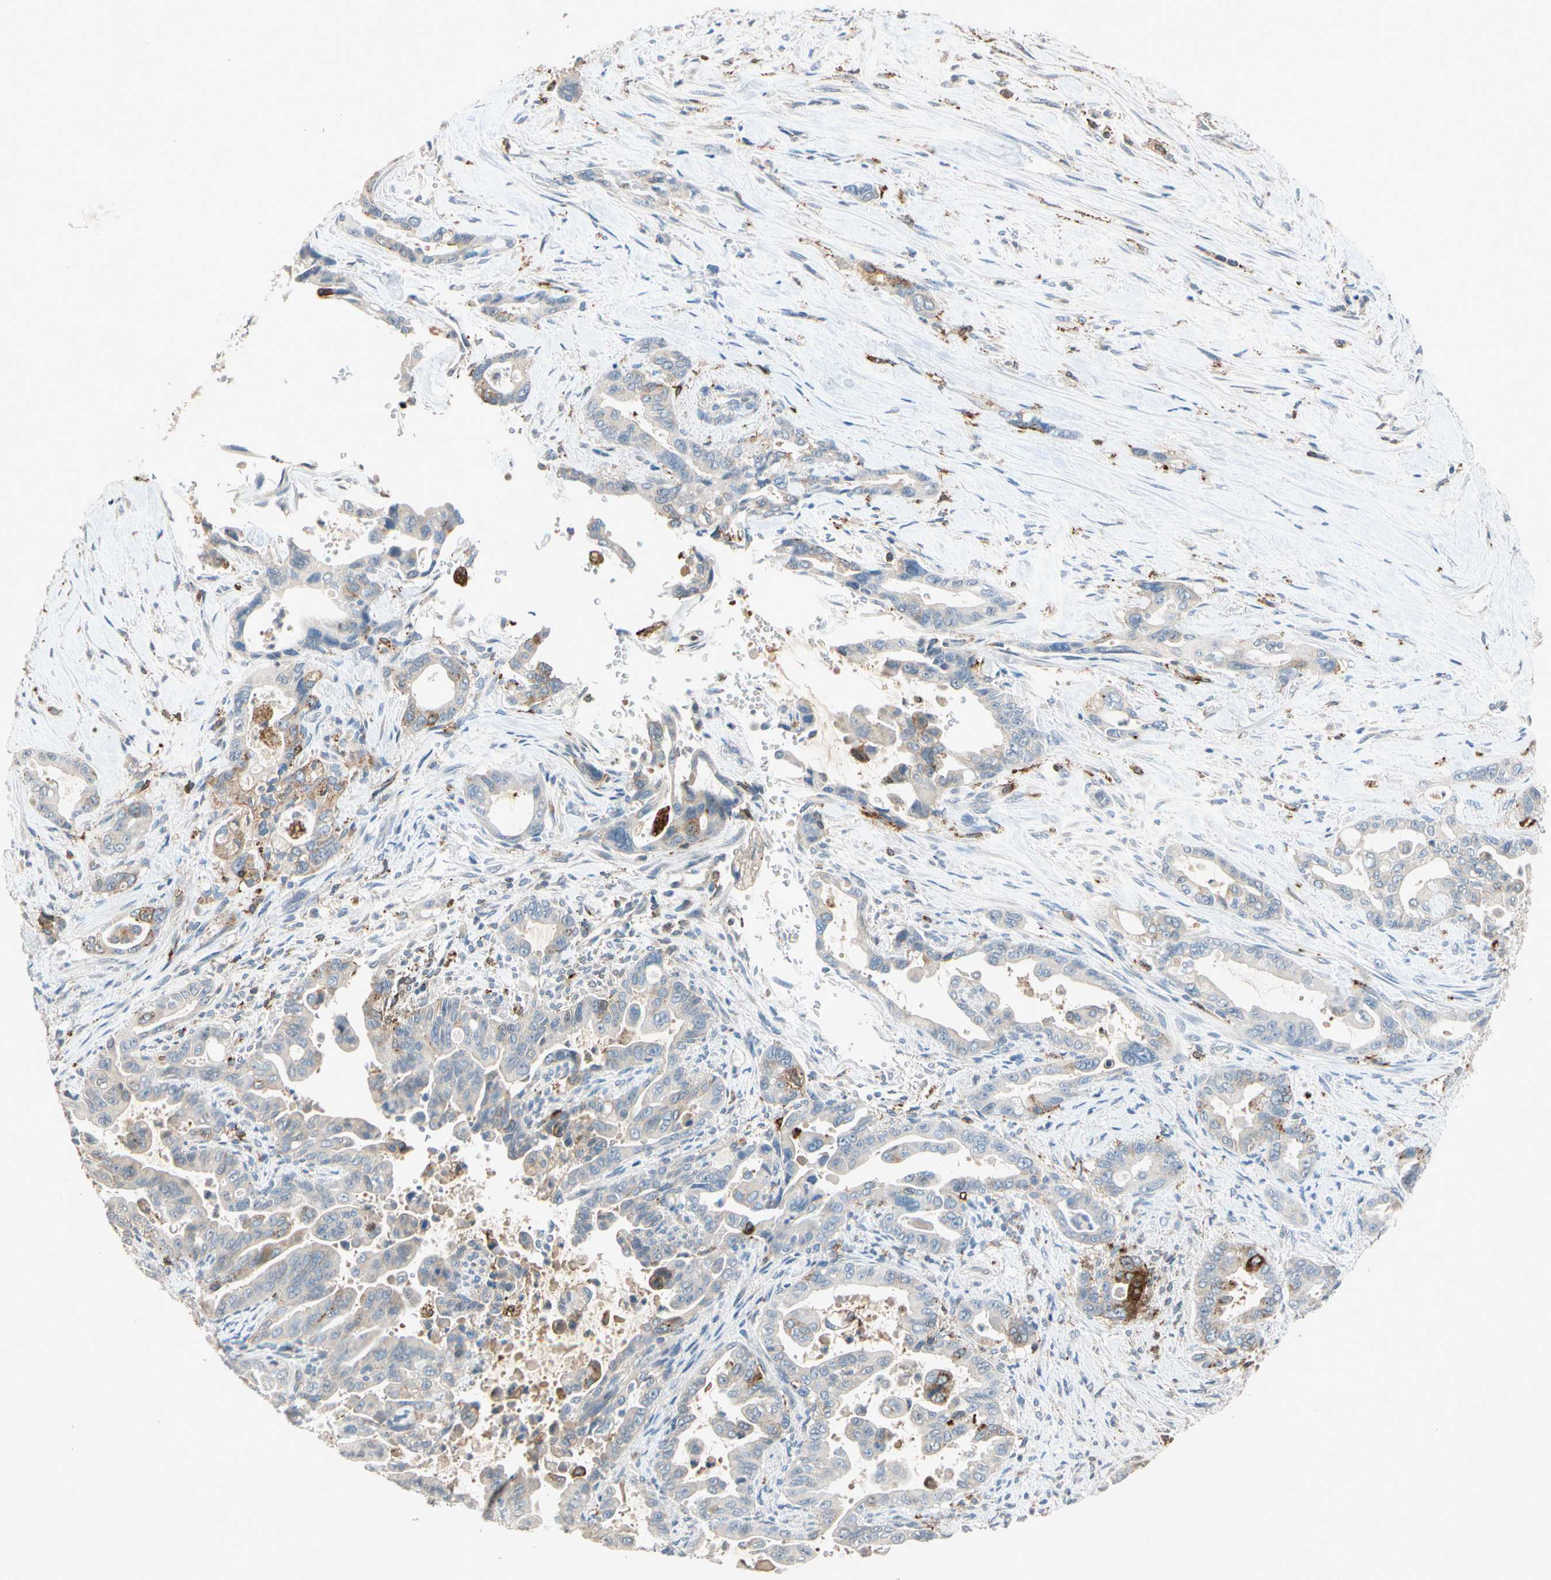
{"staining": {"intensity": "weak", "quantity": "25%-75%", "location": "cytoplasmic/membranous"}, "tissue": "pancreatic cancer", "cell_type": "Tumor cells", "image_type": "cancer", "snomed": [{"axis": "morphology", "description": "Adenocarcinoma, NOS"}, {"axis": "topography", "description": "Pancreas"}], "caption": "Pancreatic cancer stained with a protein marker shows weak staining in tumor cells.", "gene": "NDFIP2", "patient": {"sex": "male", "age": 70}}